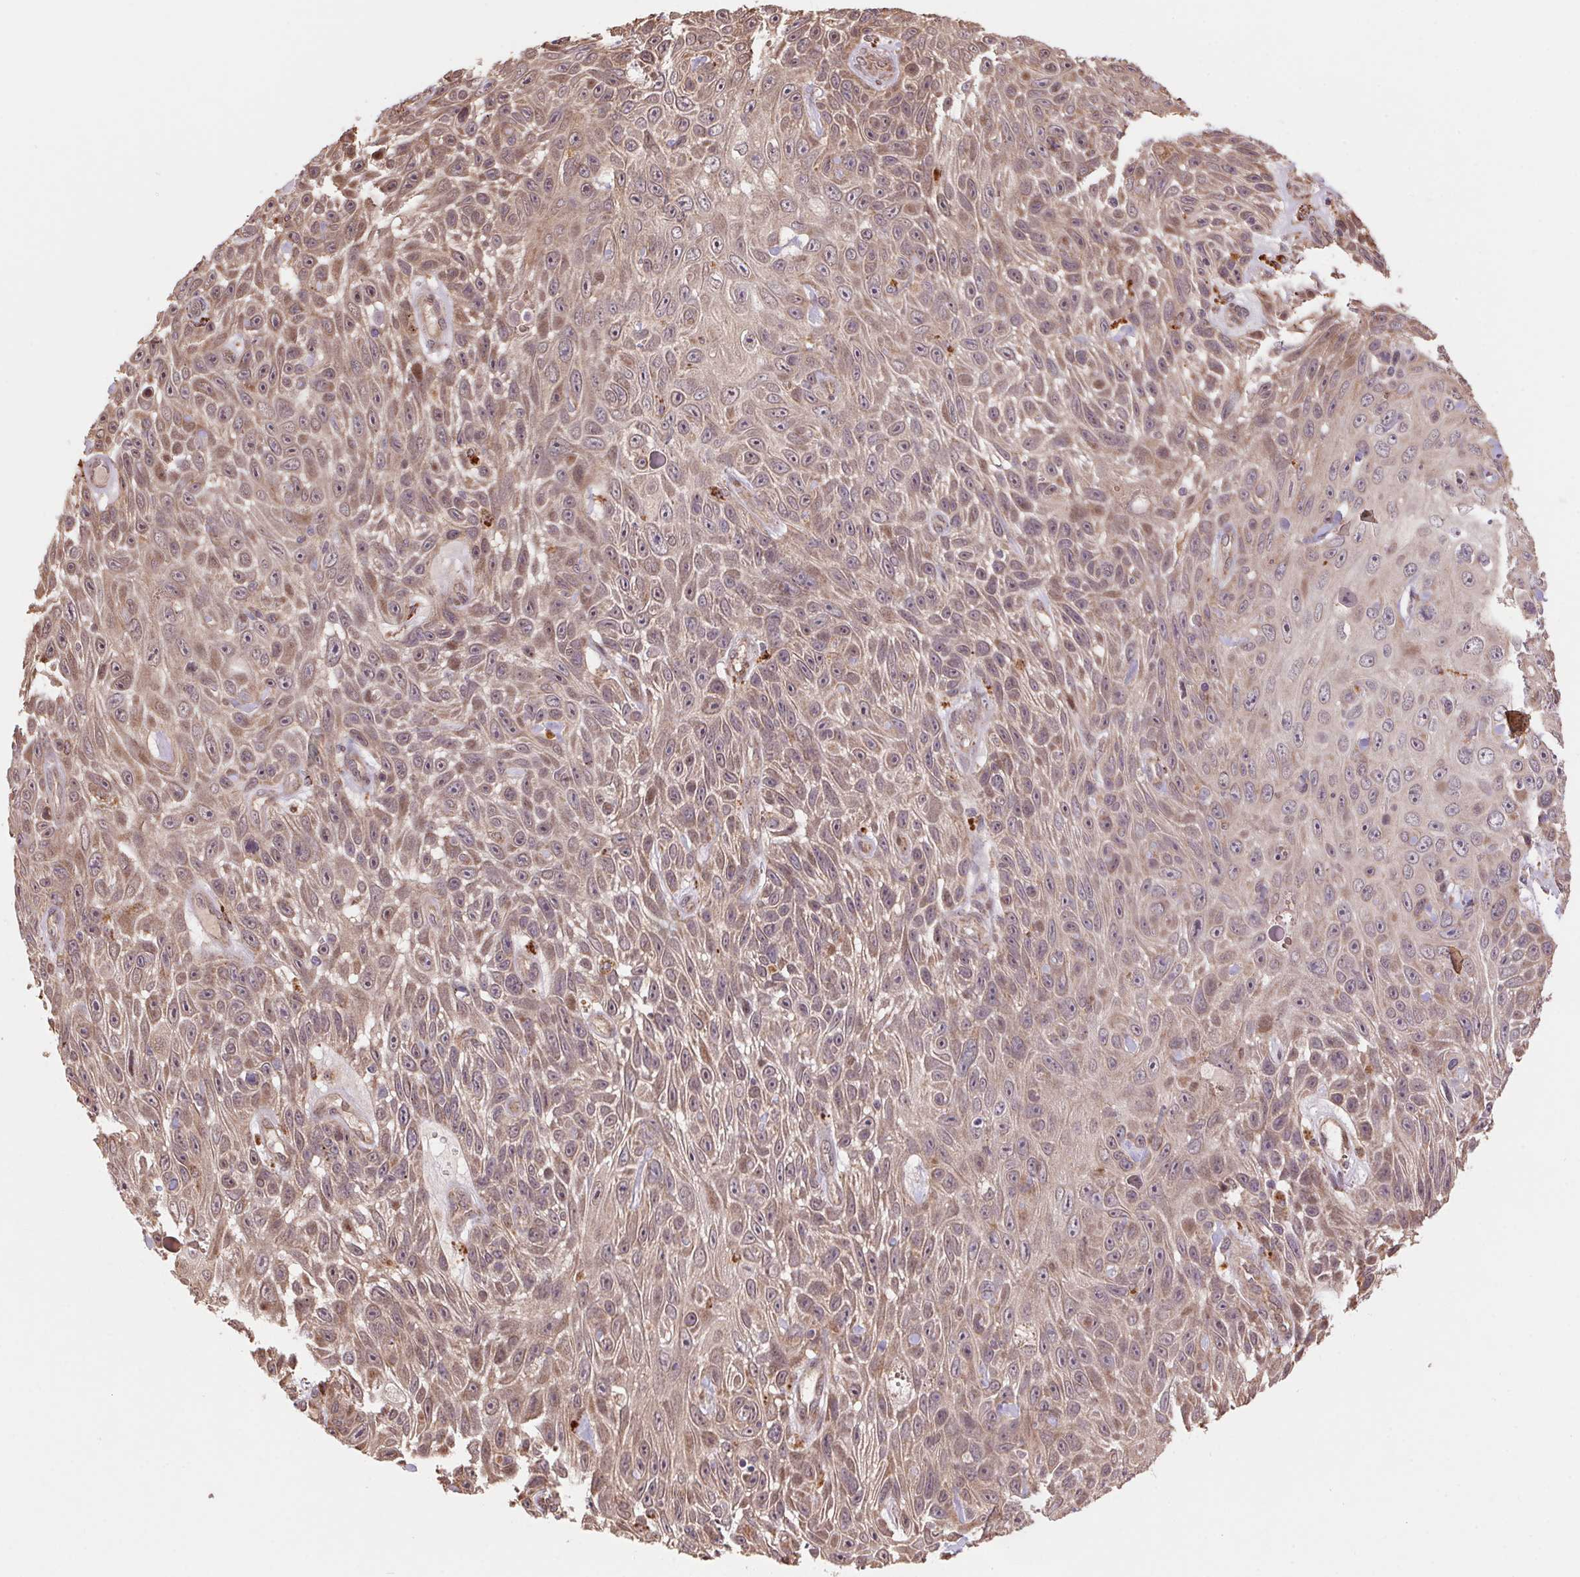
{"staining": {"intensity": "weak", "quantity": ">75%", "location": "cytoplasmic/membranous"}, "tissue": "skin cancer", "cell_type": "Tumor cells", "image_type": "cancer", "snomed": [{"axis": "morphology", "description": "Squamous cell carcinoma, NOS"}, {"axis": "topography", "description": "Skin"}], "caption": "Brown immunohistochemical staining in human skin cancer (squamous cell carcinoma) reveals weak cytoplasmic/membranous staining in about >75% of tumor cells.", "gene": "PDHA1", "patient": {"sex": "male", "age": 82}}